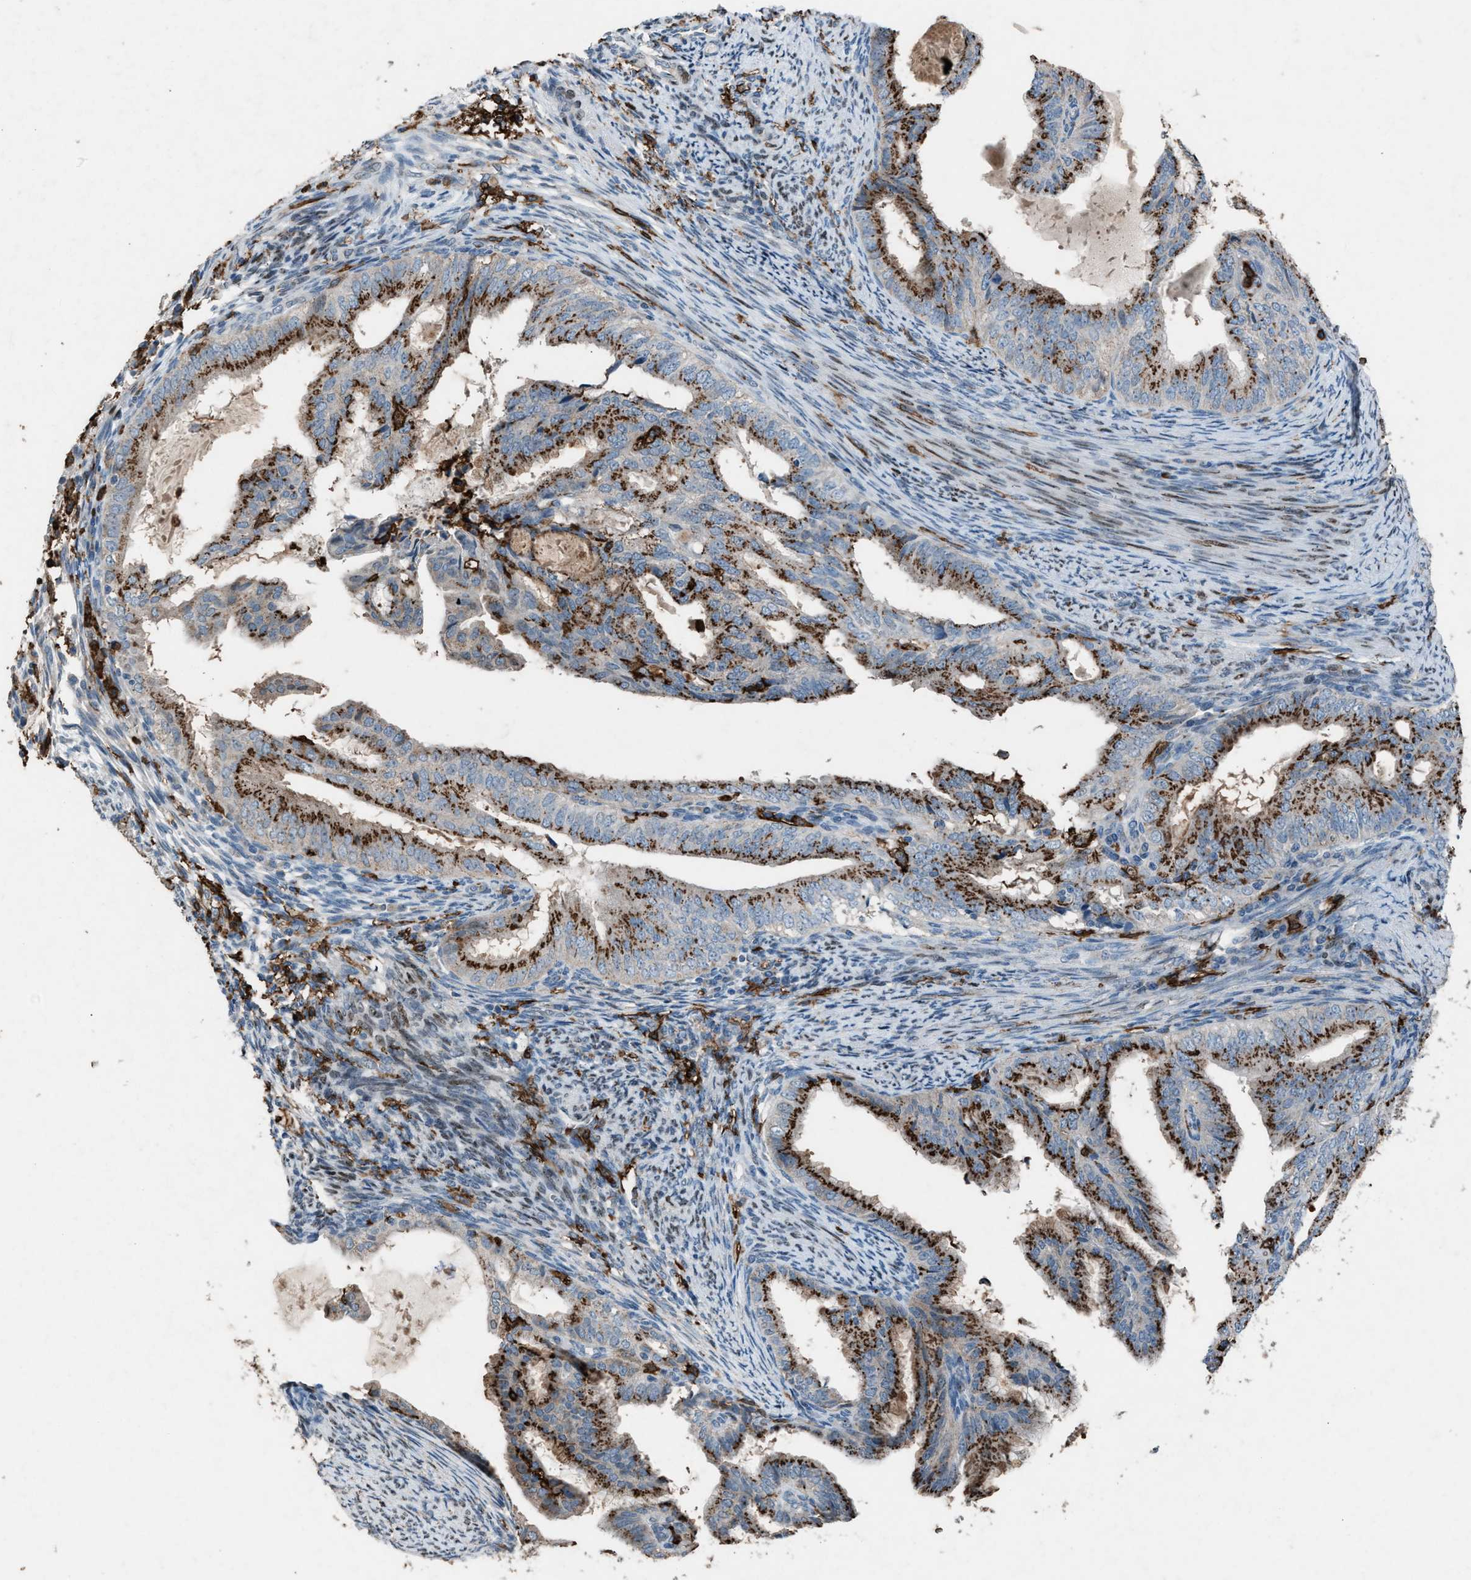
{"staining": {"intensity": "moderate", "quantity": ">75%", "location": "cytoplasmic/membranous"}, "tissue": "endometrial cancer", "cell_type": "Tumor cells", "image_type": "cancer", "snomed": [{"axis": "morphology", "description": "Adenocarcinoma, NOS"}, {"axis": "topography", "description": "Endometrium"}], "caption": "Immunohistochemistry photomicrograph of human endometrial adenocarcinoma stained for a protein (brown), which displays medium levels of moderate cytoplasmic/membranous expression in approximately >75% of tumor cells.", "gene": "FCER1G", "patient": {"sex": "female", "age": 58}}